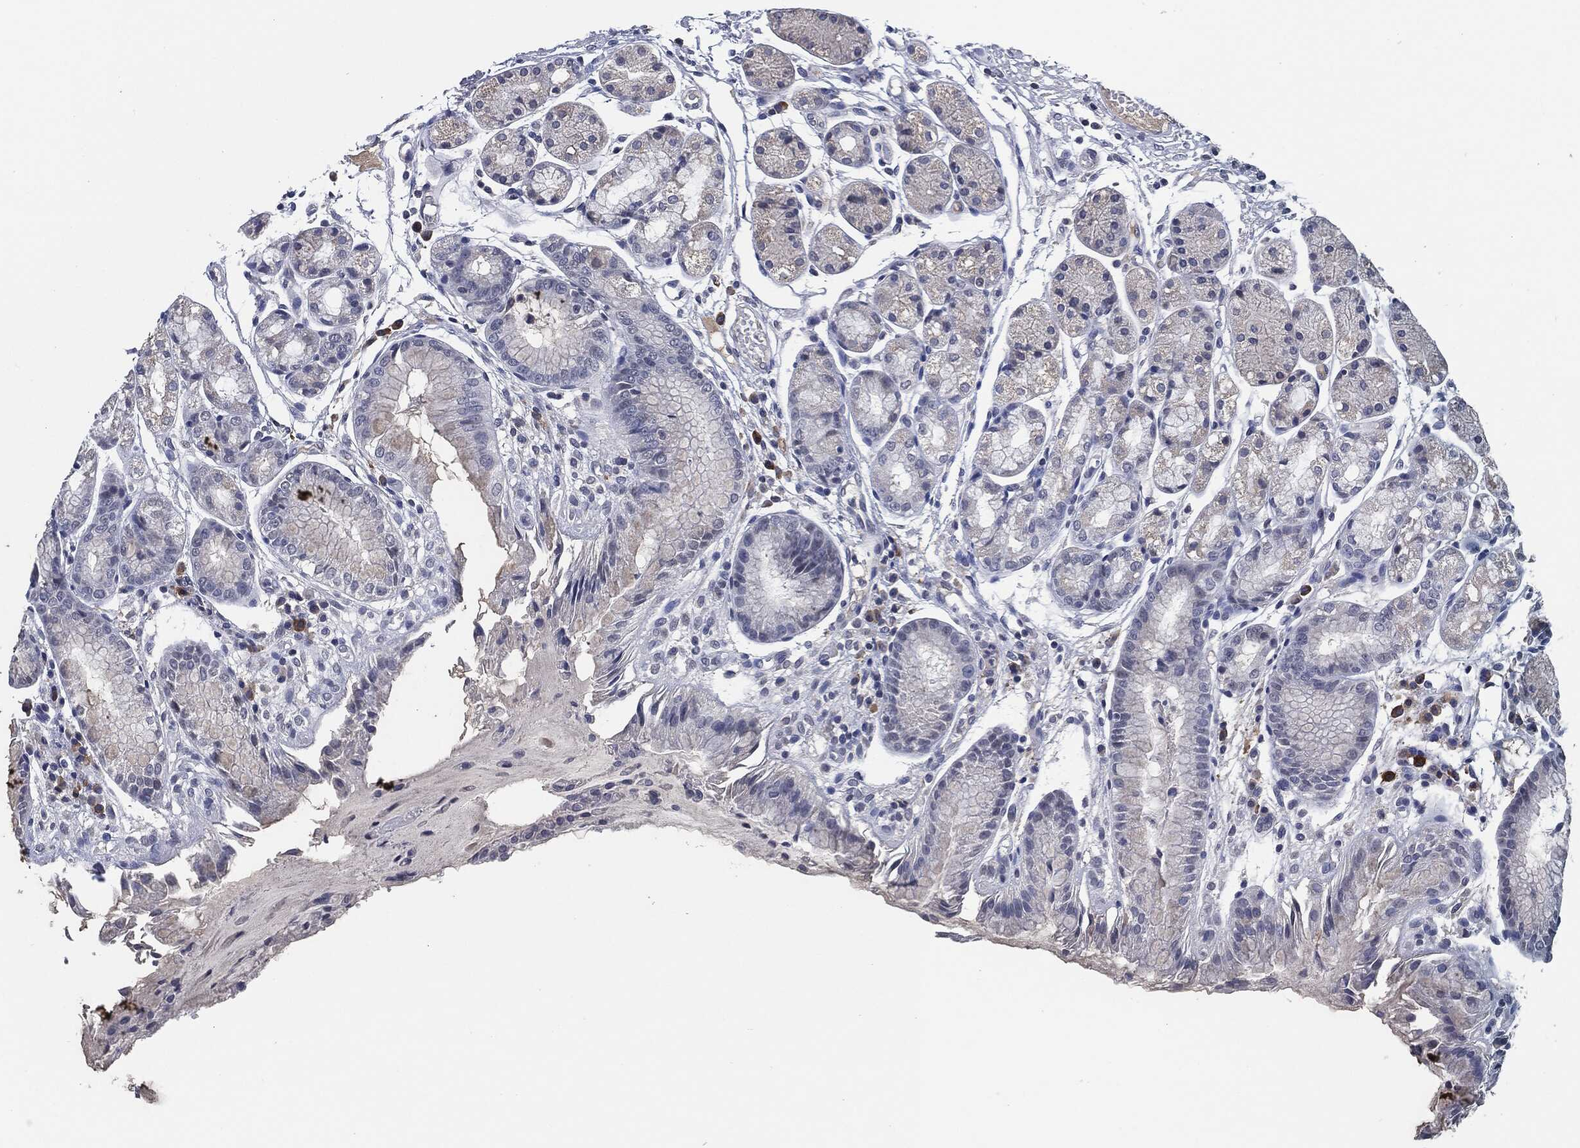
{"staining": {"intensity": "weak", "quantity": "<25%", "location": "cytoplasmic/membranous"}, "tissue": "stomach", "cell_type": "Glandular cells", "image_type": "normal", "snomed": [{"axis": "morphology", "description": "Normal tissue, NOS"}, {"axis": "topography", "description": "Stomach, upper"}], "caption": "High magnification brightfield microscopy of unremarkable stomach stained with DAB (brown) and counterstained with hematoxylin (blue): glandular cells show no significant positivity.", "gene": "IL2RG", "patient": {"sex": "male", "age": 72}}